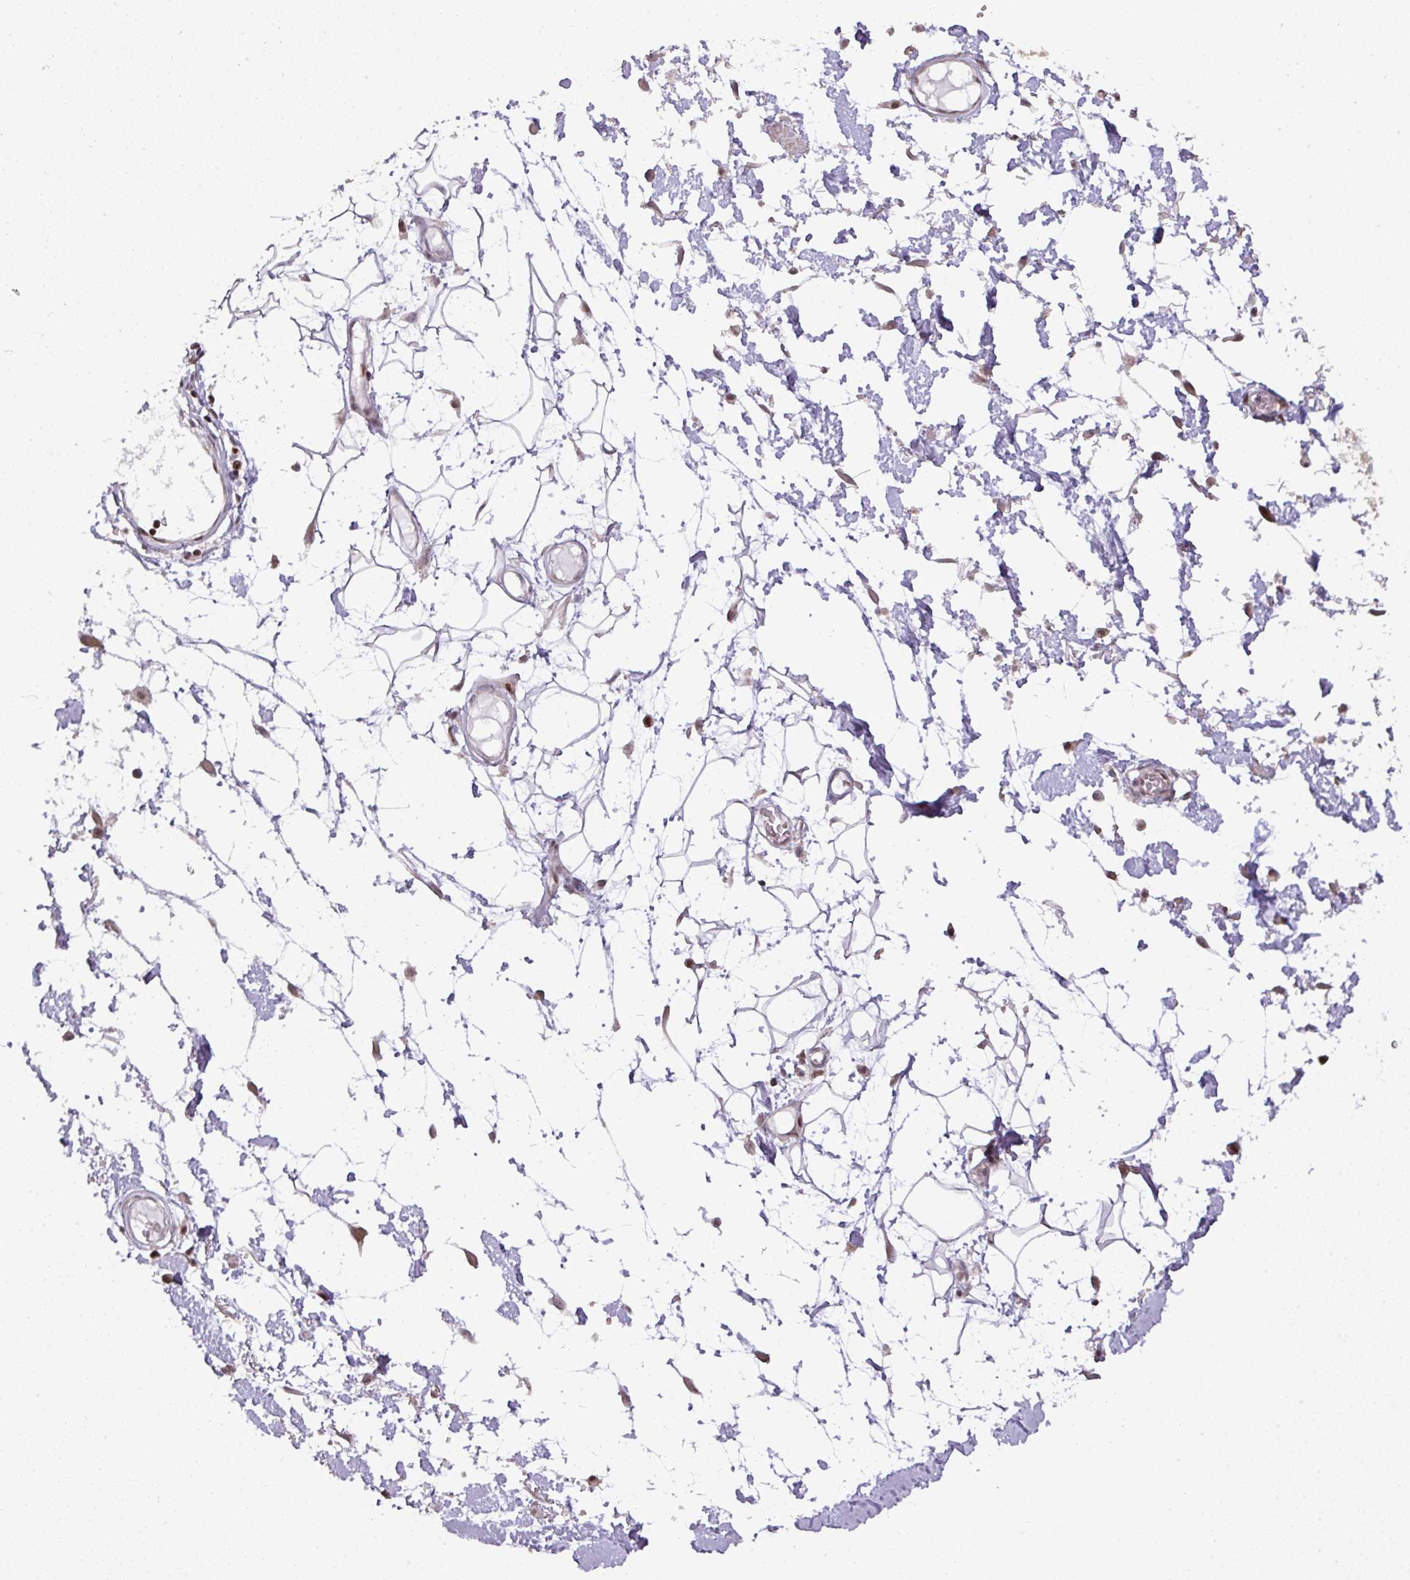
{"staining": {"intensity": "moderate", "quantity": "<25%", "location": "cytoplasmic/membranous,nuclear"}, "tissue": "adipose tissue", "cell_type": "Adipocytes", "image_type": "normal", "snomed": [{"axis": "morphology", "description": "Normal tissue, NOS"}, {"axis": "topography", "description": "Vulva"}, {"axis": "topography", "description": "Peripheral nerve tissue"}], "caption": "High-power microscopy captured an immunohistochemistry (IHC) photomicrograph of normal adipose tissue, revealing moderate cytoplasmic/membranous,nuclear staining in about <25% of adipocytes. (Stains: DAB (3,3'-diaminobenzidine) in brown, nuclei in blue, Microscopy: brightfield microscopy at high magnification).", "gene": "MYSM1", "patient": {"sex": "female", "age": 68}}